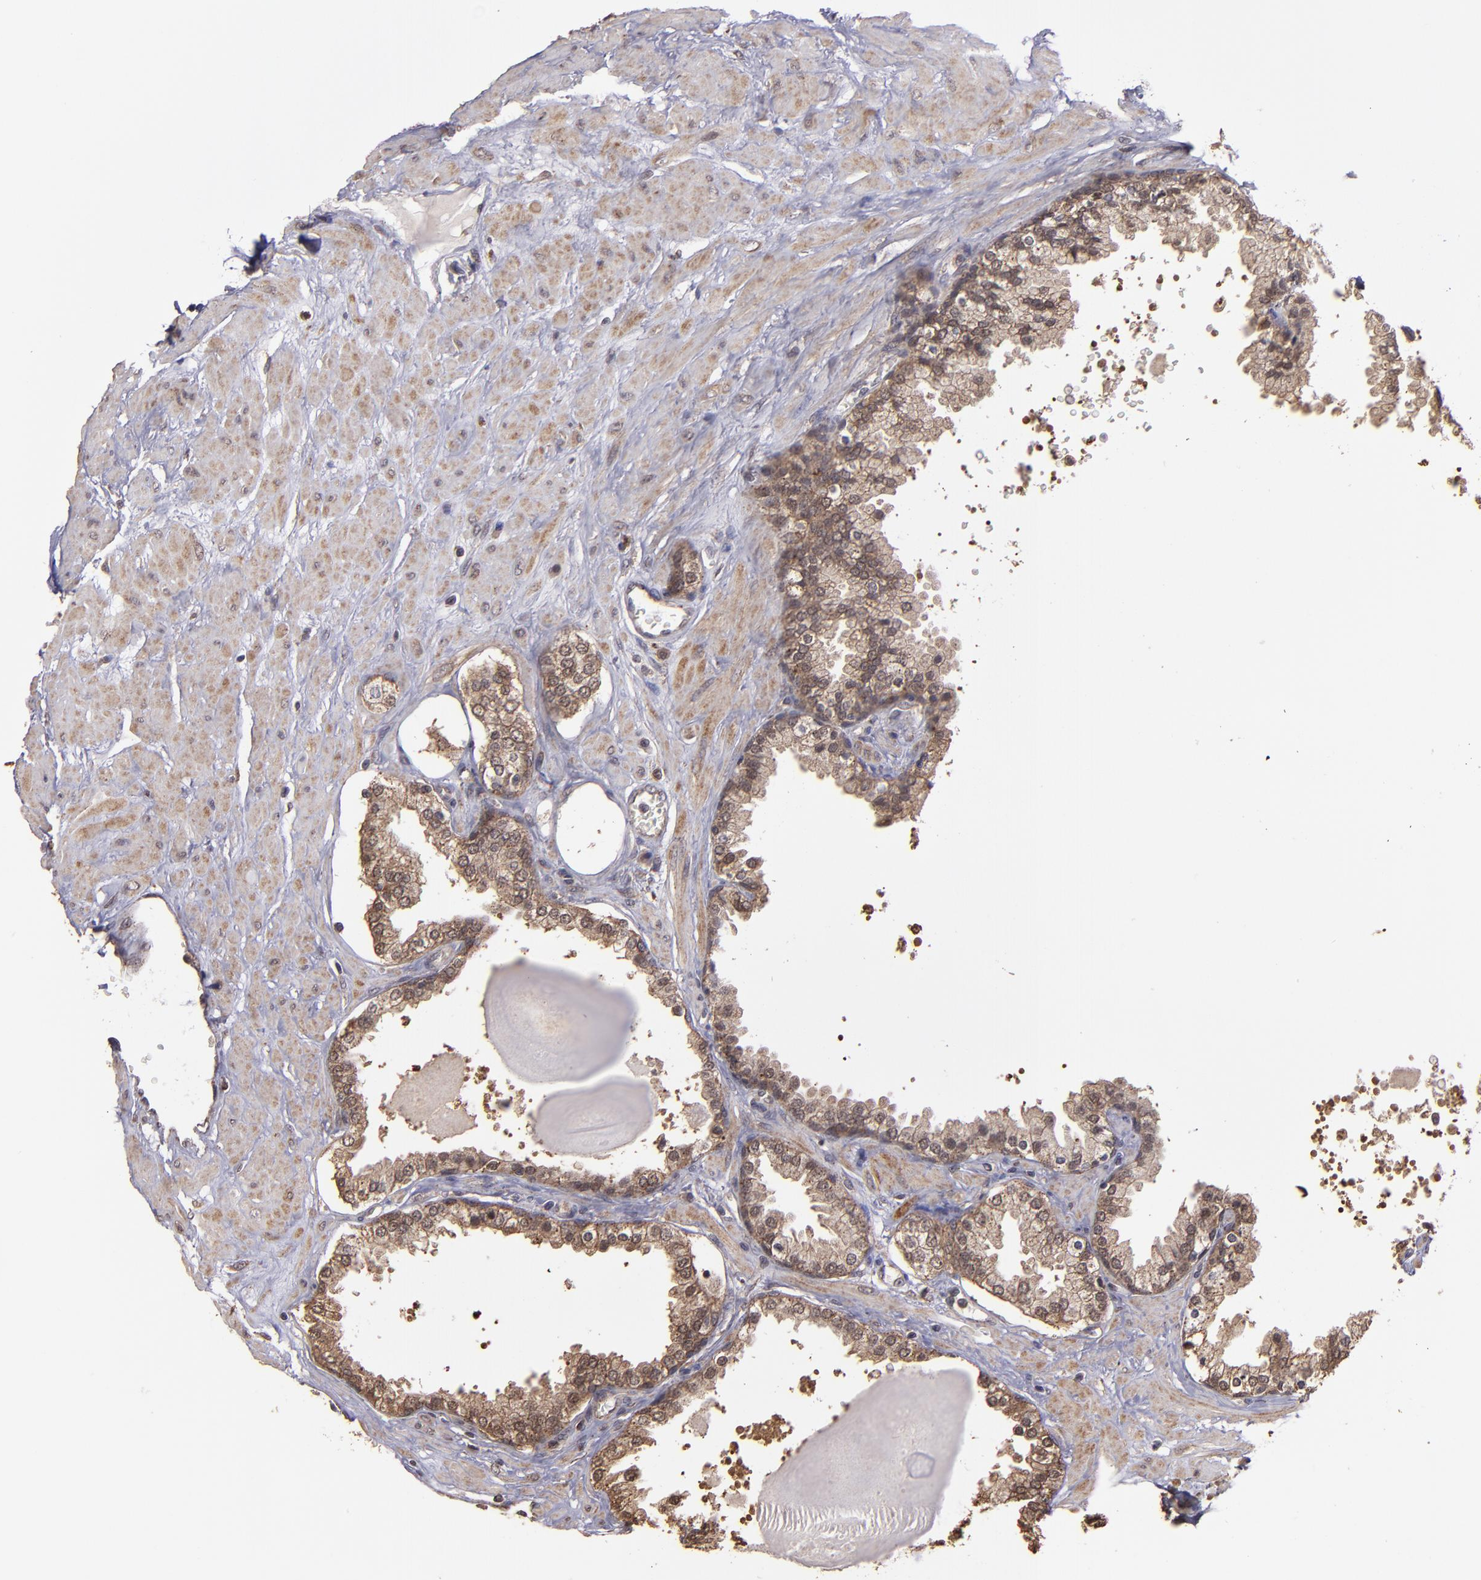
{"staining": {"intensity": "moderate", "quantity": ">75%", "location": "cytoplasmic/membranous,nuclear"}, "tissue": "prostate", "cell_type": "Glandular cells", "image_type": "normal", "snomed": [{"axis": "morphology", "description": "Normal tissue, NOS"}, {"axis": "topography", "description": "Prostate"}], "caption": "Brown immunohistochemical staining in unremarkable human prostate reveals moderate cytoplasmic/membranous,nuclear positivity in approximately >75% of glandular cells.", "gene": "SIPA1L1", "patient": {"sex": "male", "age": 51}}